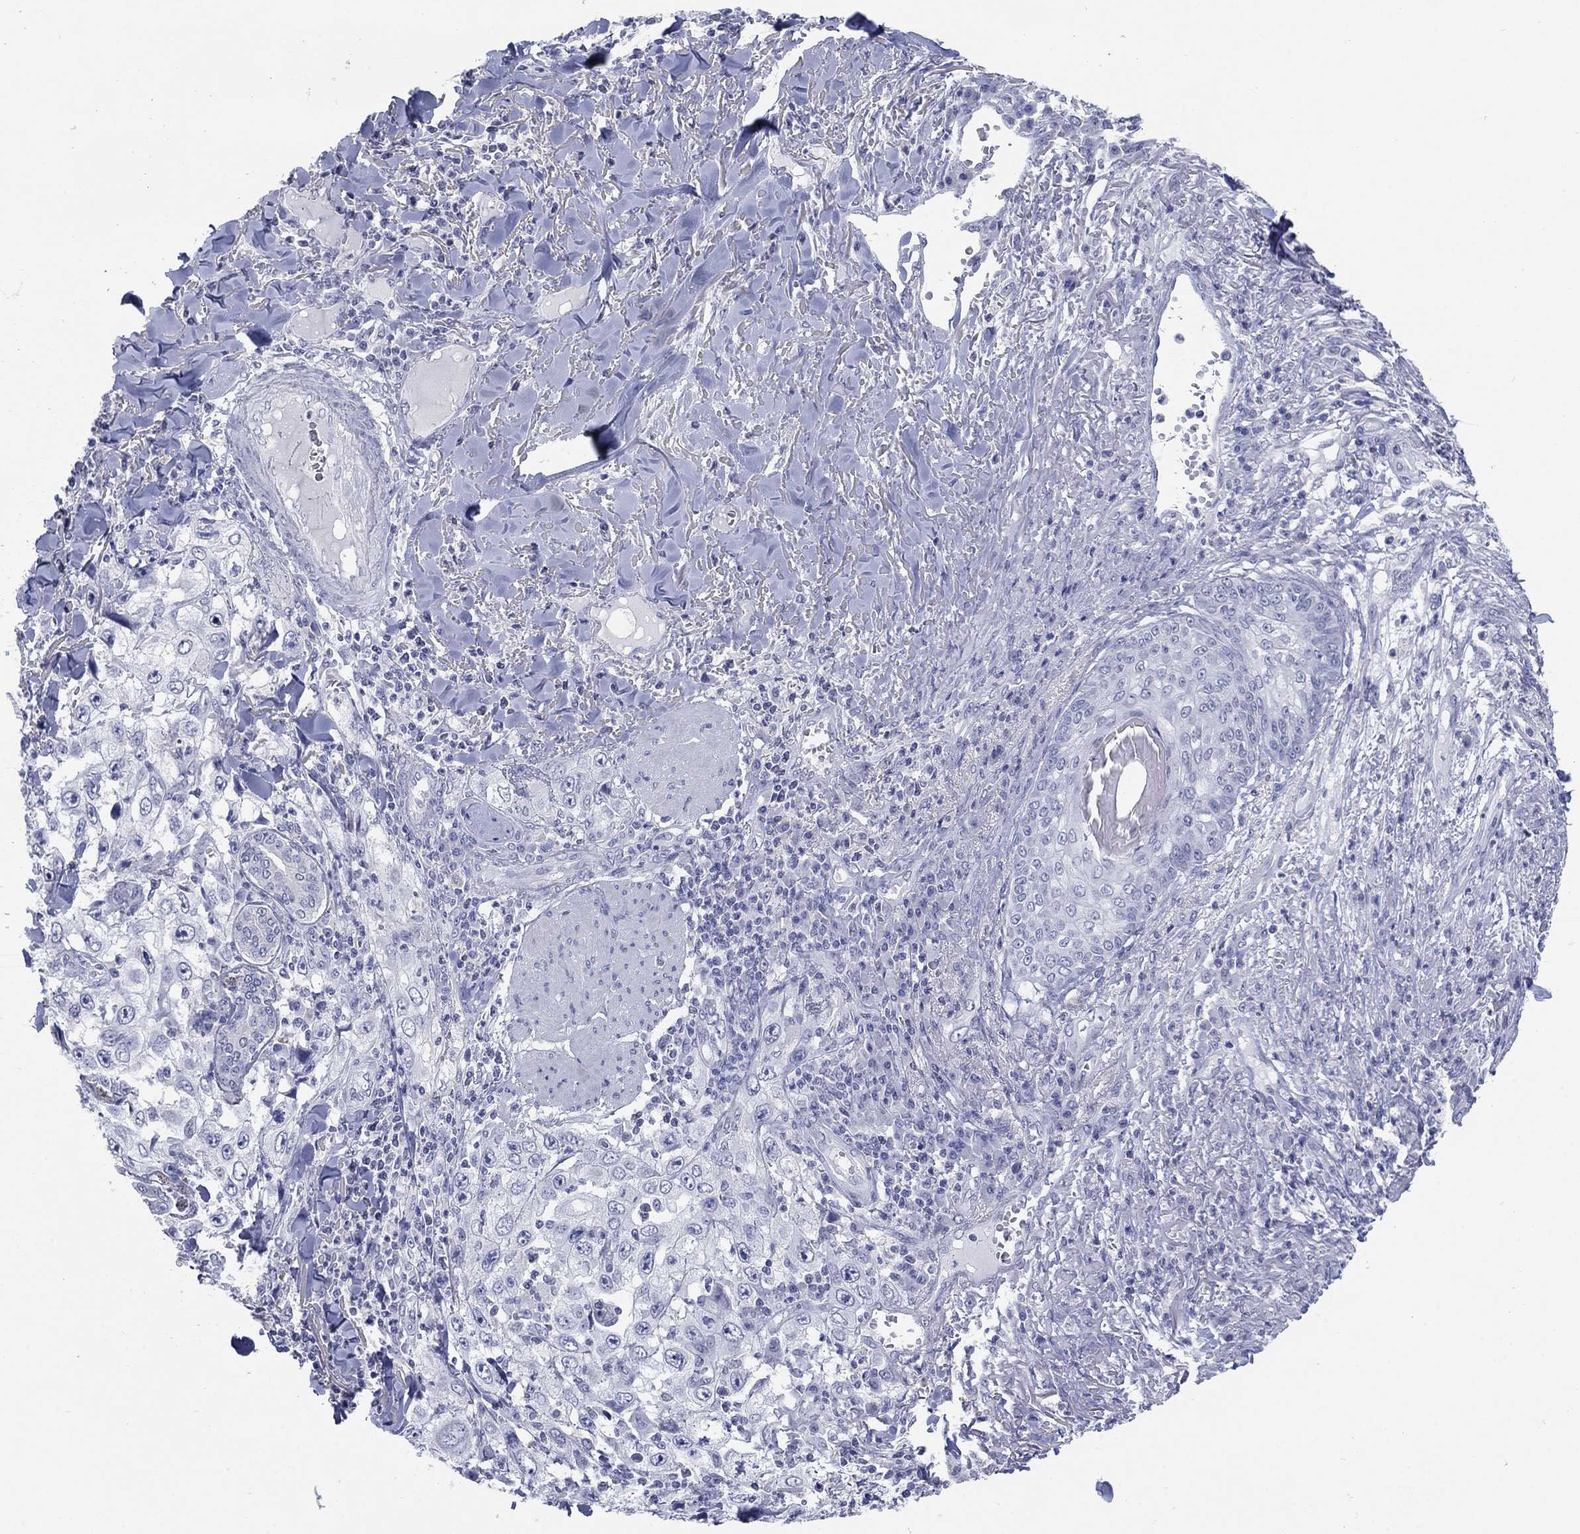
{"staining": {"intensity": "negative", "quantity": "none", "location": "none"}, "tissue": "skin cancer", "cell_type": "Tumor cells", "image_type": "cancer", "snomed": [{"axis": "morphology", "description": "Squamous cell carcinoma, NOS"}, {"axis": "topography", "description": "Skin"}], "caption": "Immunohistochemistry (IHC) of skin cancer (squamous cell carcinoma) exhibits no staining in tumor cells.", "gene": "ATP6V1G2", "patient": {"sex": "male", "age": 82}}